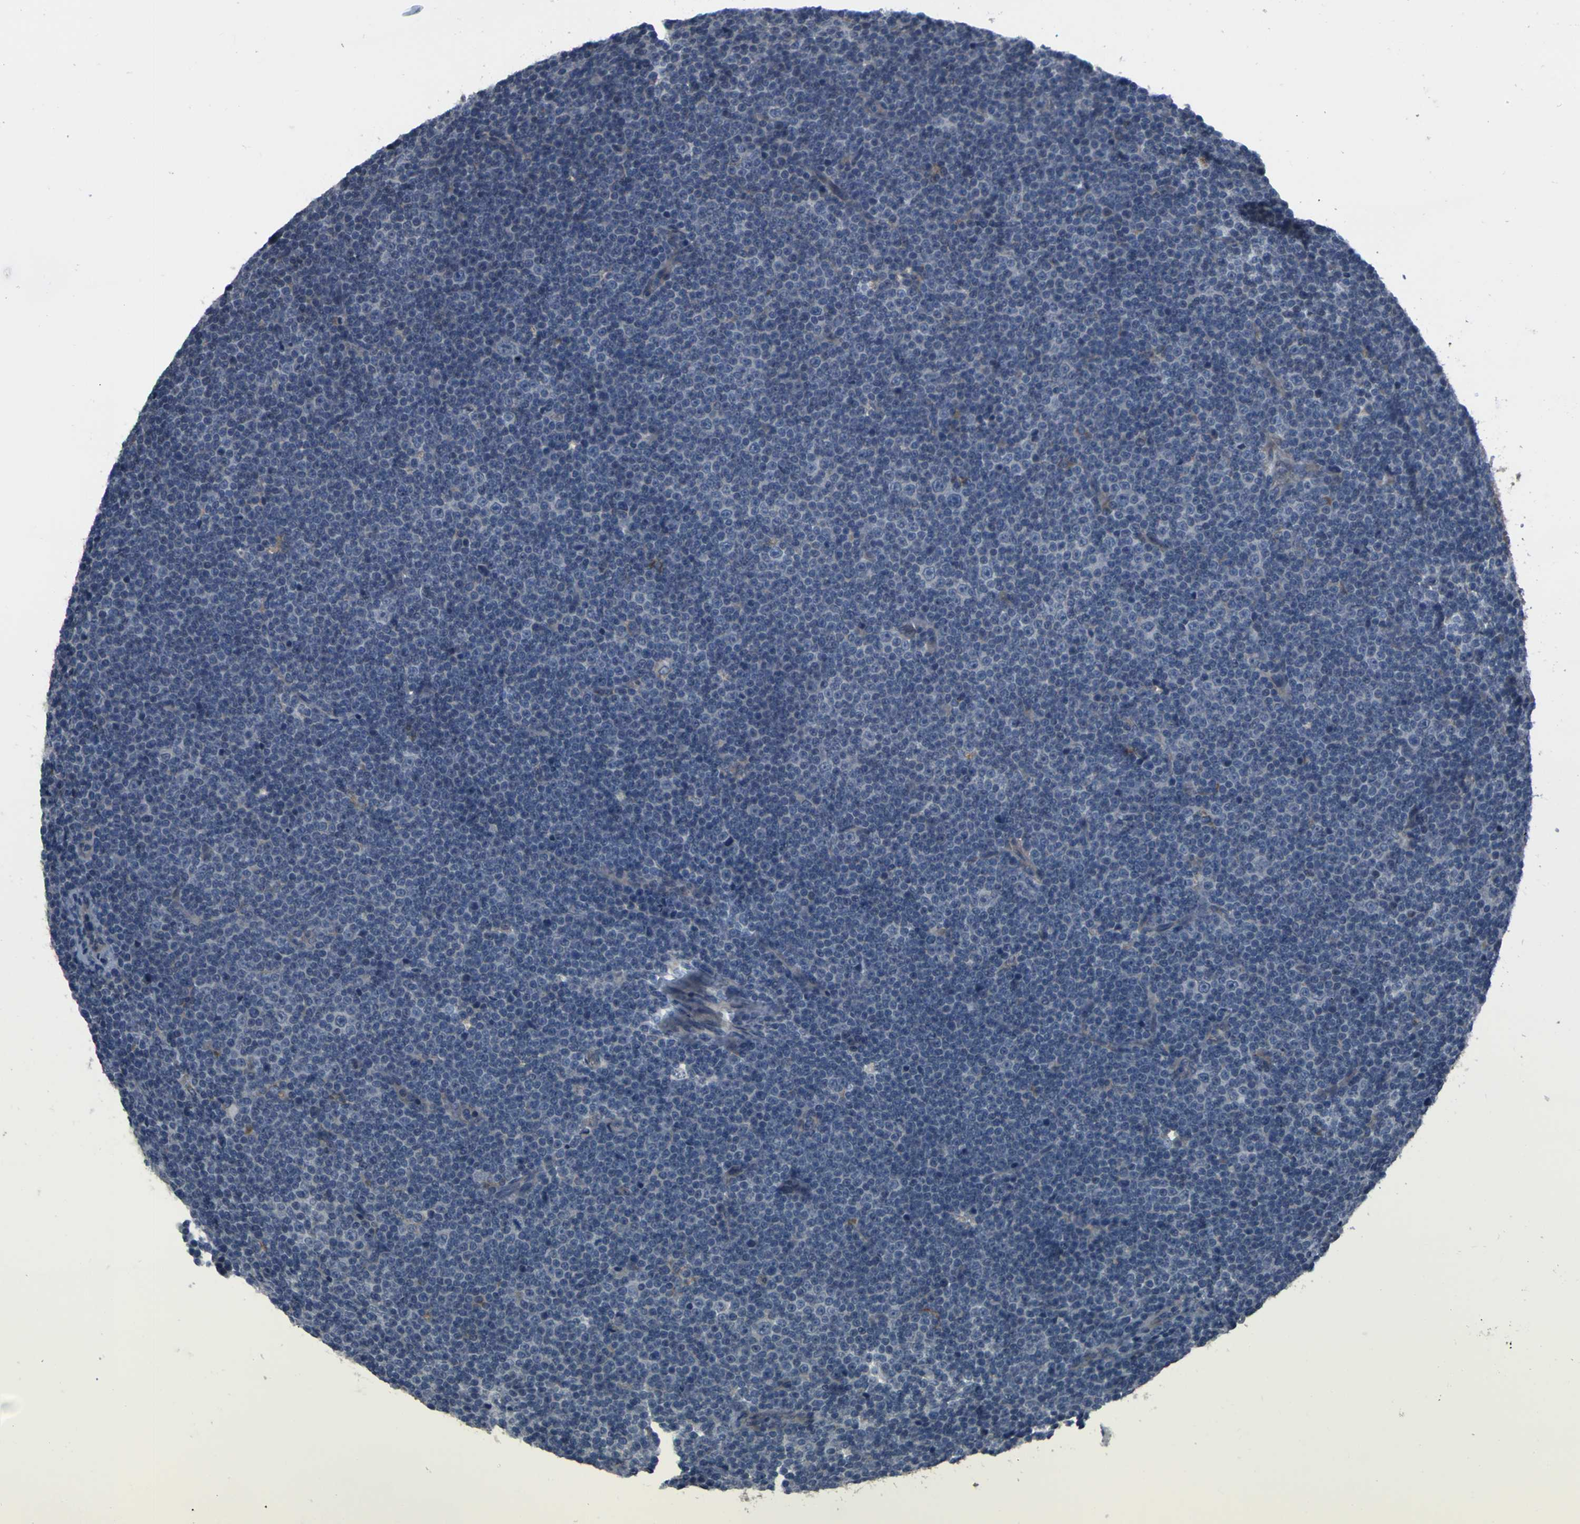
{"staining": {"intensity": "negative", "quantity": "none", "location": "none"}, "tissue": "lymphoma", "cell_type": "Tumor cells", "image_type": "cancer", "snomed": [{"axis": "morphology", "description": "Malignant lymphoma, non-Hodgkin's type, Low grade"}, {"axis": "topography", "description": "Lymph node"}], "caption": "Photomicrograph shows no significant protein expression in tumor cells of malignant lymphoma, non-Hodgkin's type (low-grade).", "gene": "GRAMD1A", "patient": {"sex": "female", "age": 67}}